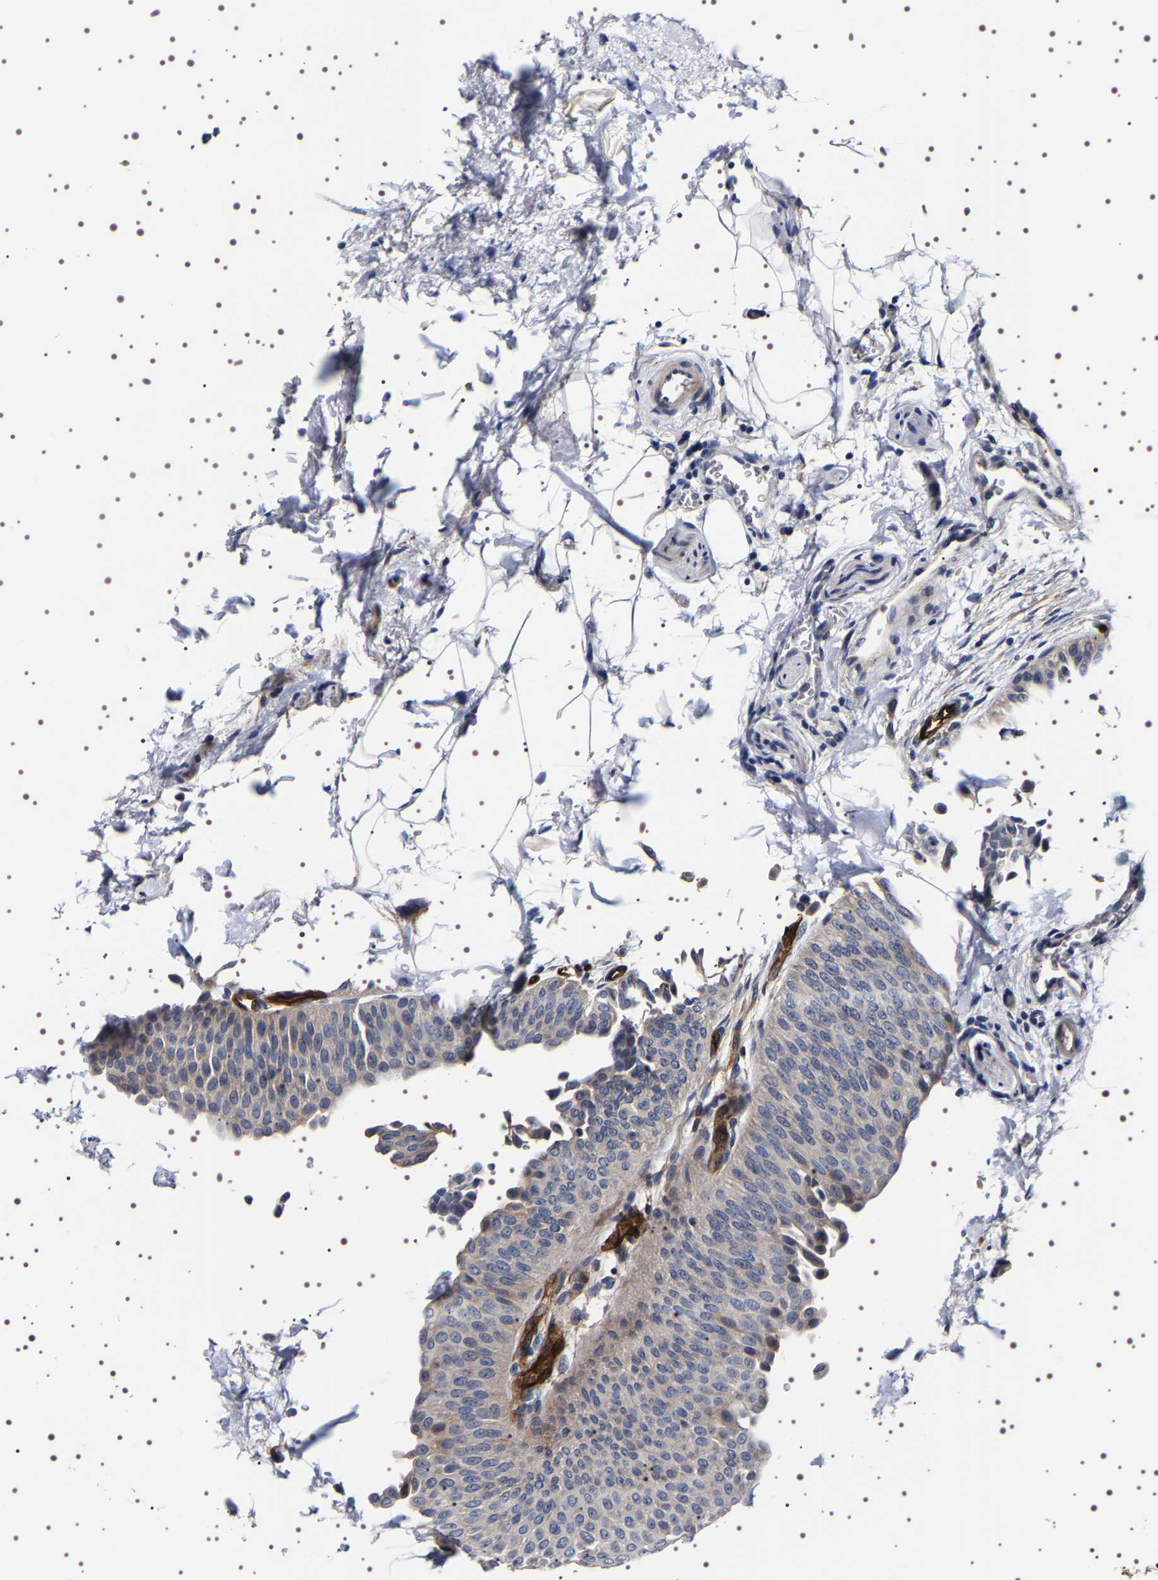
{"staining": {"intensity": "weak", "quantity": "25%-75%", "location": "cytoplasmic/membranous"}, "tissue": "urothelial cancer", "cell_type": "Tumor cells", "image_type": "cancer", "snomed": [{"axis": "morphology", "description": "Urothelial carcinoma, Low grade"}, {"axis": "topography", "description": "Urinary bladder"}], "caption": "Approximately 25%-75% of tumor cells in low-grade urothelial carcinoma exhibit weak cytoplasmic/membranous protein positivity as visualized by brown immunohistochemical staining.", "gene": "ALPL", "patient": {"sex": "female", "age": 60}}